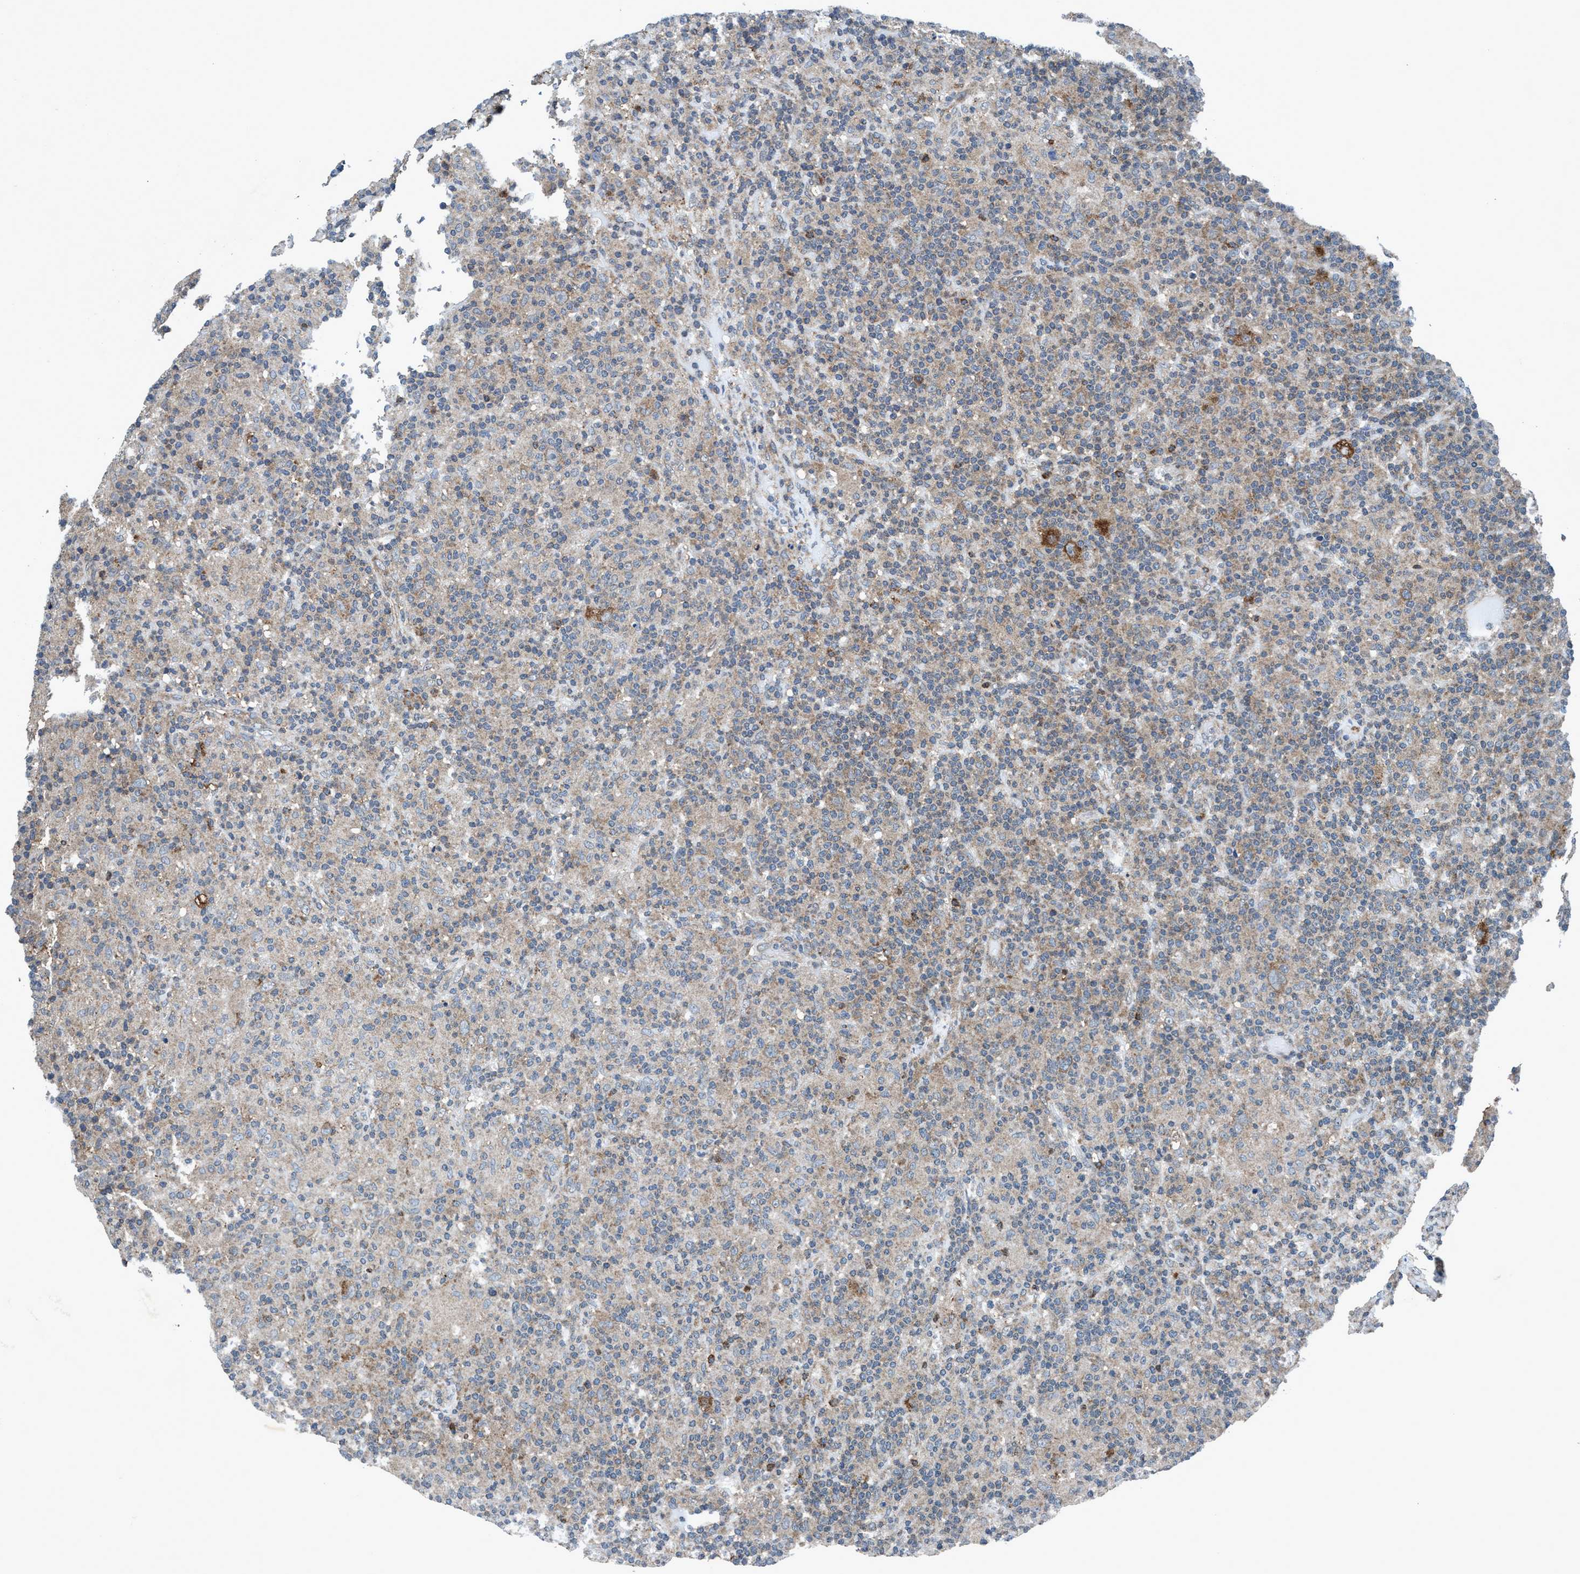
{"staining": {"intensity": "moderate", "quantity": "25%-75%", "location": "cytoplasmic/membranous"}, "tissue": "lymphoma", "cell_type": "Tumor cells", "image_type": "cancer", "snomed": [{"axis": "morphology", "description": "Hodgkin's disease, NOS"}, {"axis": "topography", "description": "Lymph node"}], "caption": "Moderate cytoplasmic/membranous expression is present in approximately 25%-75% of tumor cells in Hodgkin's disease.", "gene": "AKT1S1", "patient": {"sex": "male", "age": 70}}